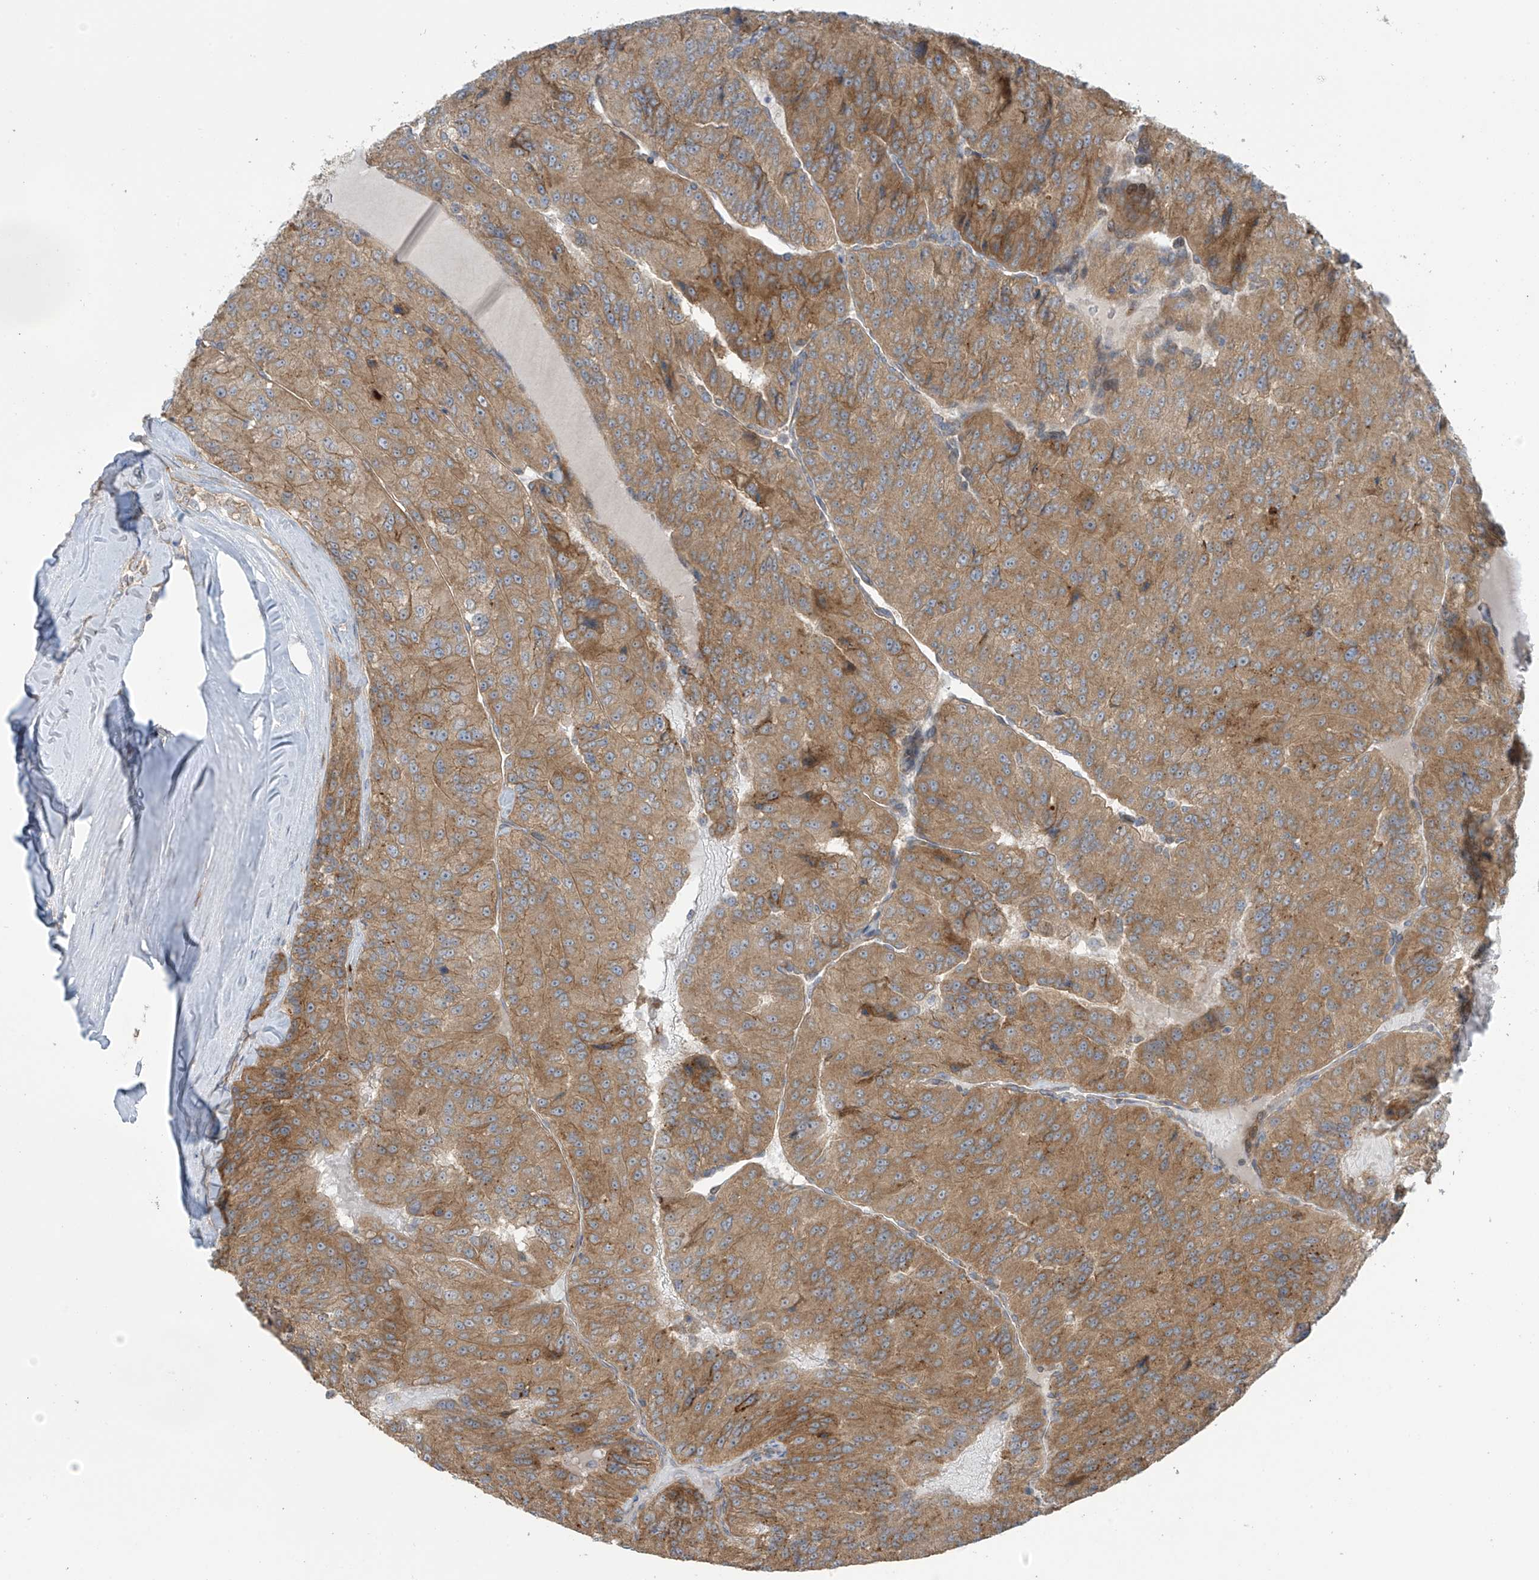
{"staining": {"intensity": "moderate", "quantity": ">75%", "location": "cytoplasmic/membranous"}, "tissue": "renal cancer", "cell_type": "Tumor cells", "image_type": "cancer", "snomed": [{"axis": "morphology", "description": "Adenocarcinoma, NOS"}, {"axis": "topography", "description": "Kidney"}], "caption": "A high-resolution micrograph shows IHC staining of renal adenocarcinoma, which shows moderate cytoplasmic/membranous positivity in about >75% of tumor cells.", "gene": "KIAA1522", "patient": {"sex": "female", "age": 63}}